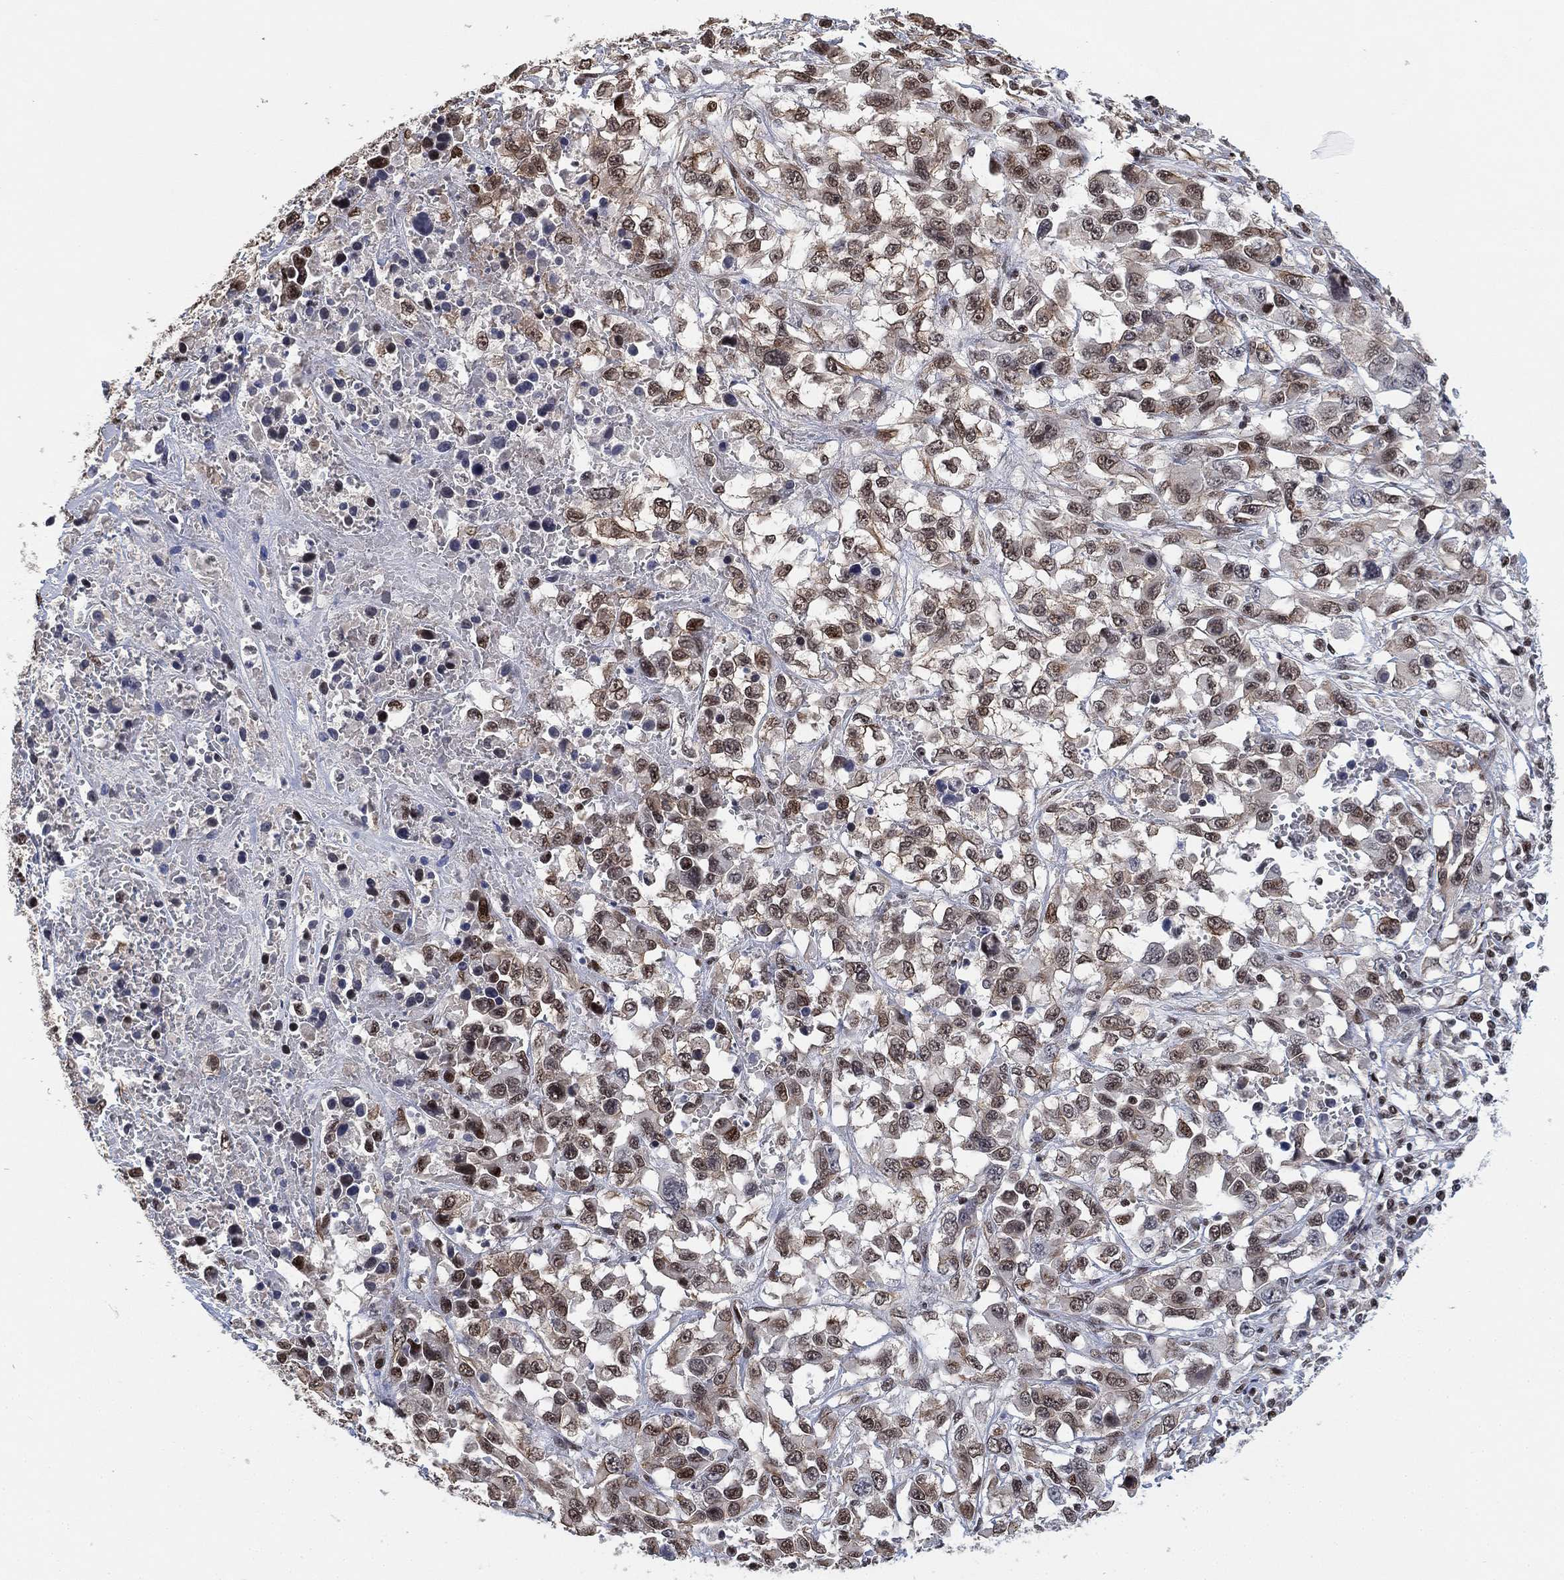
{"staining": {"intensity": "moderate", "quantity": "<25%", "location": "nuclear"}, "tissue": "liver cancer", "cell_type": "Tumor cells", "image_type": "cancer", "snomed": [{"axis": "morphology", "description": "Adenocarcinoma, NOS"}, {"axis": "morphology", "description": "Cholangiocarcinoma"}, {"axis": "topography", "description": "Liver"}], "caption": "Liver adenocarcinoma stained for a protein displays moderate nuclear positivity in tumor cells.", "gene": "ZSCAN30", "patient": {"sex": "male", "age": 64}}